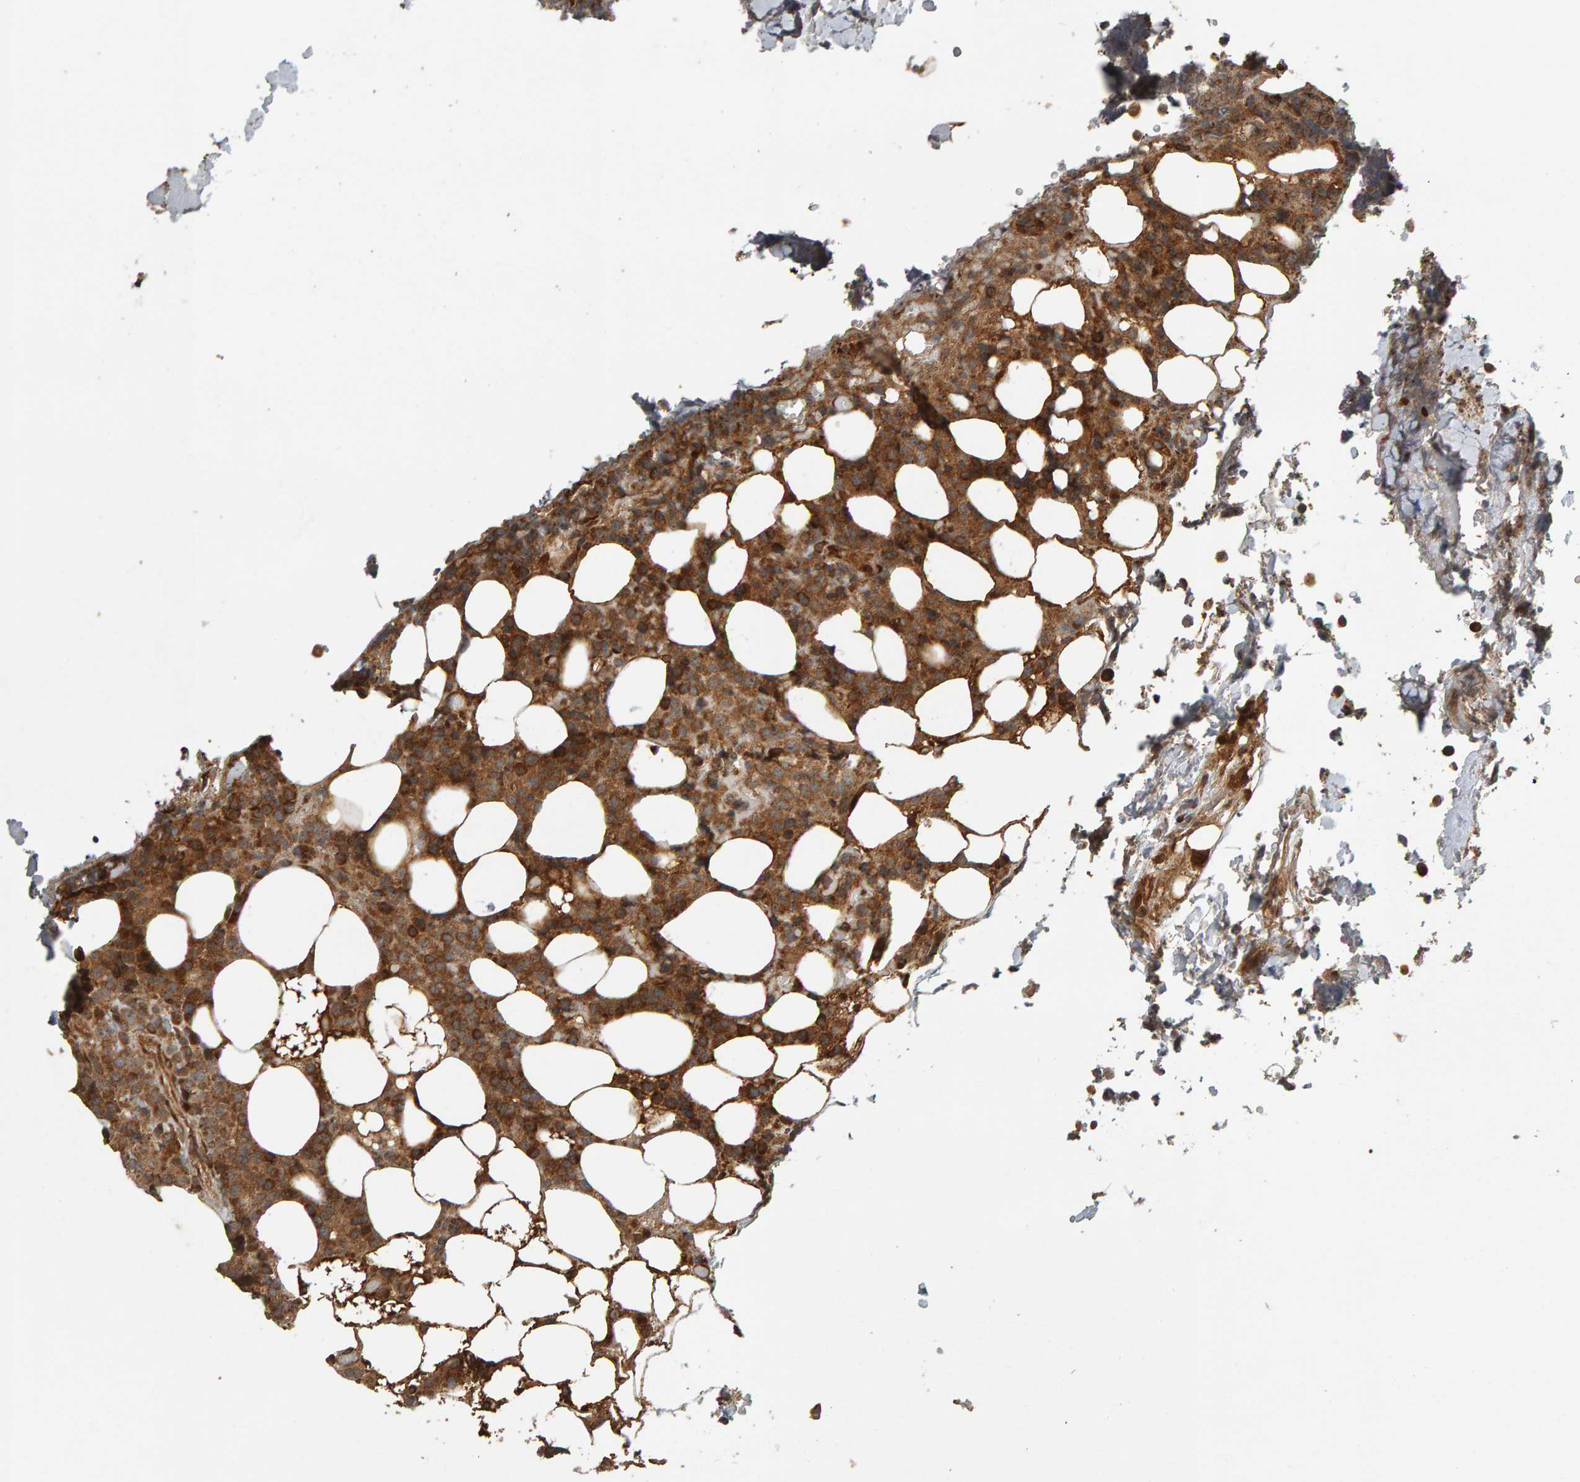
{"staining": {"intensity": "moderate", "quantity": ">75%", "location": "cytoplasmic/membranous"}, "tissue": "lymphoma", "cell_type": "Tumor cells", "image_type": "cancer", "snomed": [{"axis": "morphology", "description": "Malignant lymphoma, non-Hodgkin's type, High grade"}, {"axis": "topography", "description": "Lymph node"}], "caption": "Malignant lymphoma, non-Hodgkin's type (high-grade) was stained to show a protein in brown. There is medium levels of moderate cytoplasmic/membranous positivity in approximately >75% of tumor cells.", "gene": "ZFAND1", "patient": {"sex": "male", "age": 13}}